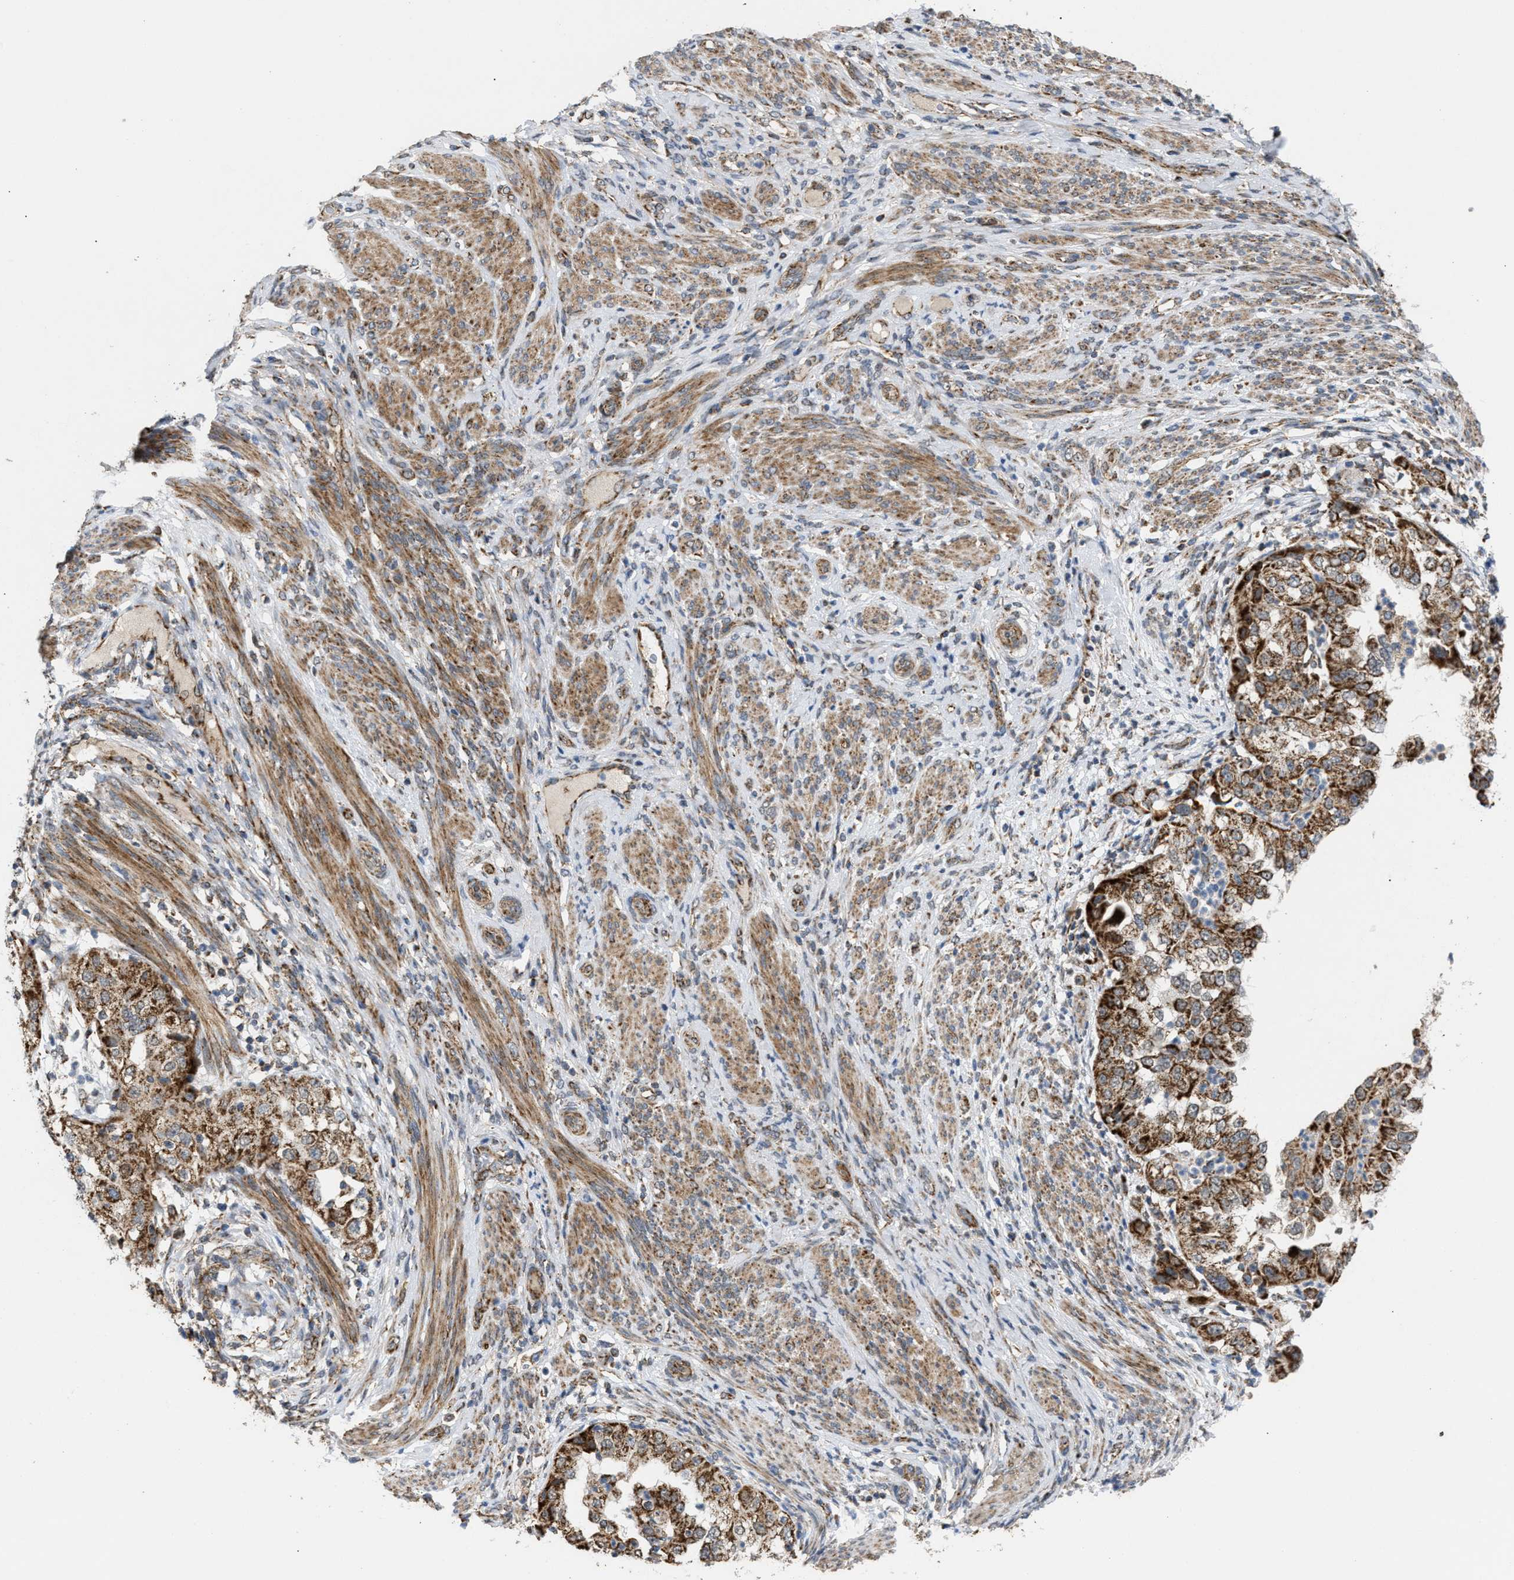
{"staining": {"intensity": "moderate", "quantity": ">75%", "location": "cytoplasmic/membranous"}, "tissue": "endometrial cancer", "cell_type": "Tumor cells", "image_type": "cancer", "snomed": [{"axis": "morphology", "description": "Adenocarcinoma, NOS"}, {"axis": "topography", "description": "Endometrium"}], "caption": "The histopathology image reveals a brown stain indicating the presence of a protein in the cytoplasmic/membranous of tumor cells in endometrial cancer. (DAB IHC, brown staining for protein, blue staining for nuclei).", "gene": "TACO1", "patient": {"sex": "female", "age": 85}}